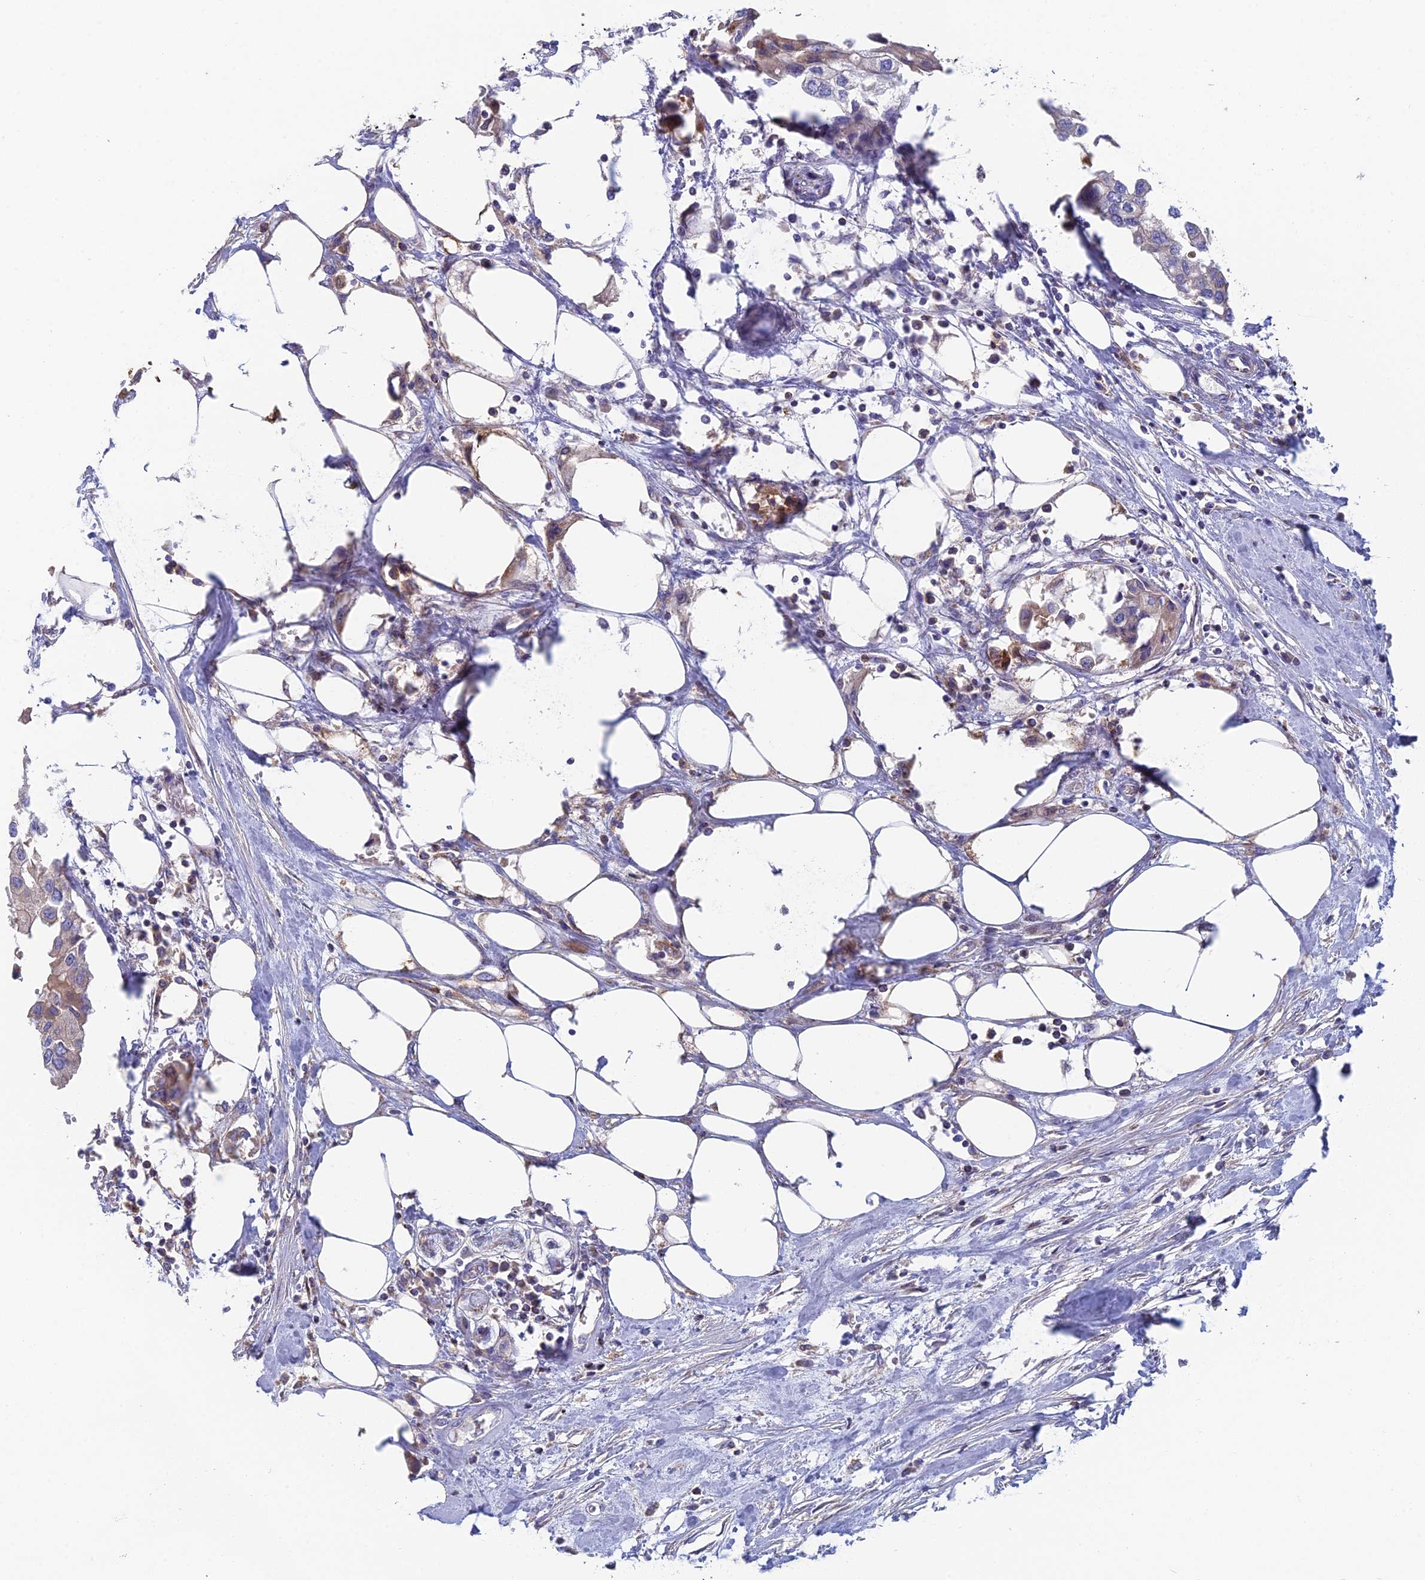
{"staining": {"intensity": "moderate", "quantity": "<25%", "location": "cytoplasmic/membranous"}, "tissue": "urothelial cancer", "cell_type": "Tumor cells", "image_type": "cancer", "snomed": [{"axis": "morphology", "description": "Urothelial carcinoma, High grade"}, {"axis": "topography", "description": "Urinary bladder"}], "caption": "IHC image of human urothelial carcinoma (high-grade) stained for a protein (brown), which shows low levels of moderate cytoplasmic/membranous positivity in about <25% of tumor cells.", "gene": "IFTAP", "patient": {"sex": "male", "age": 64}}